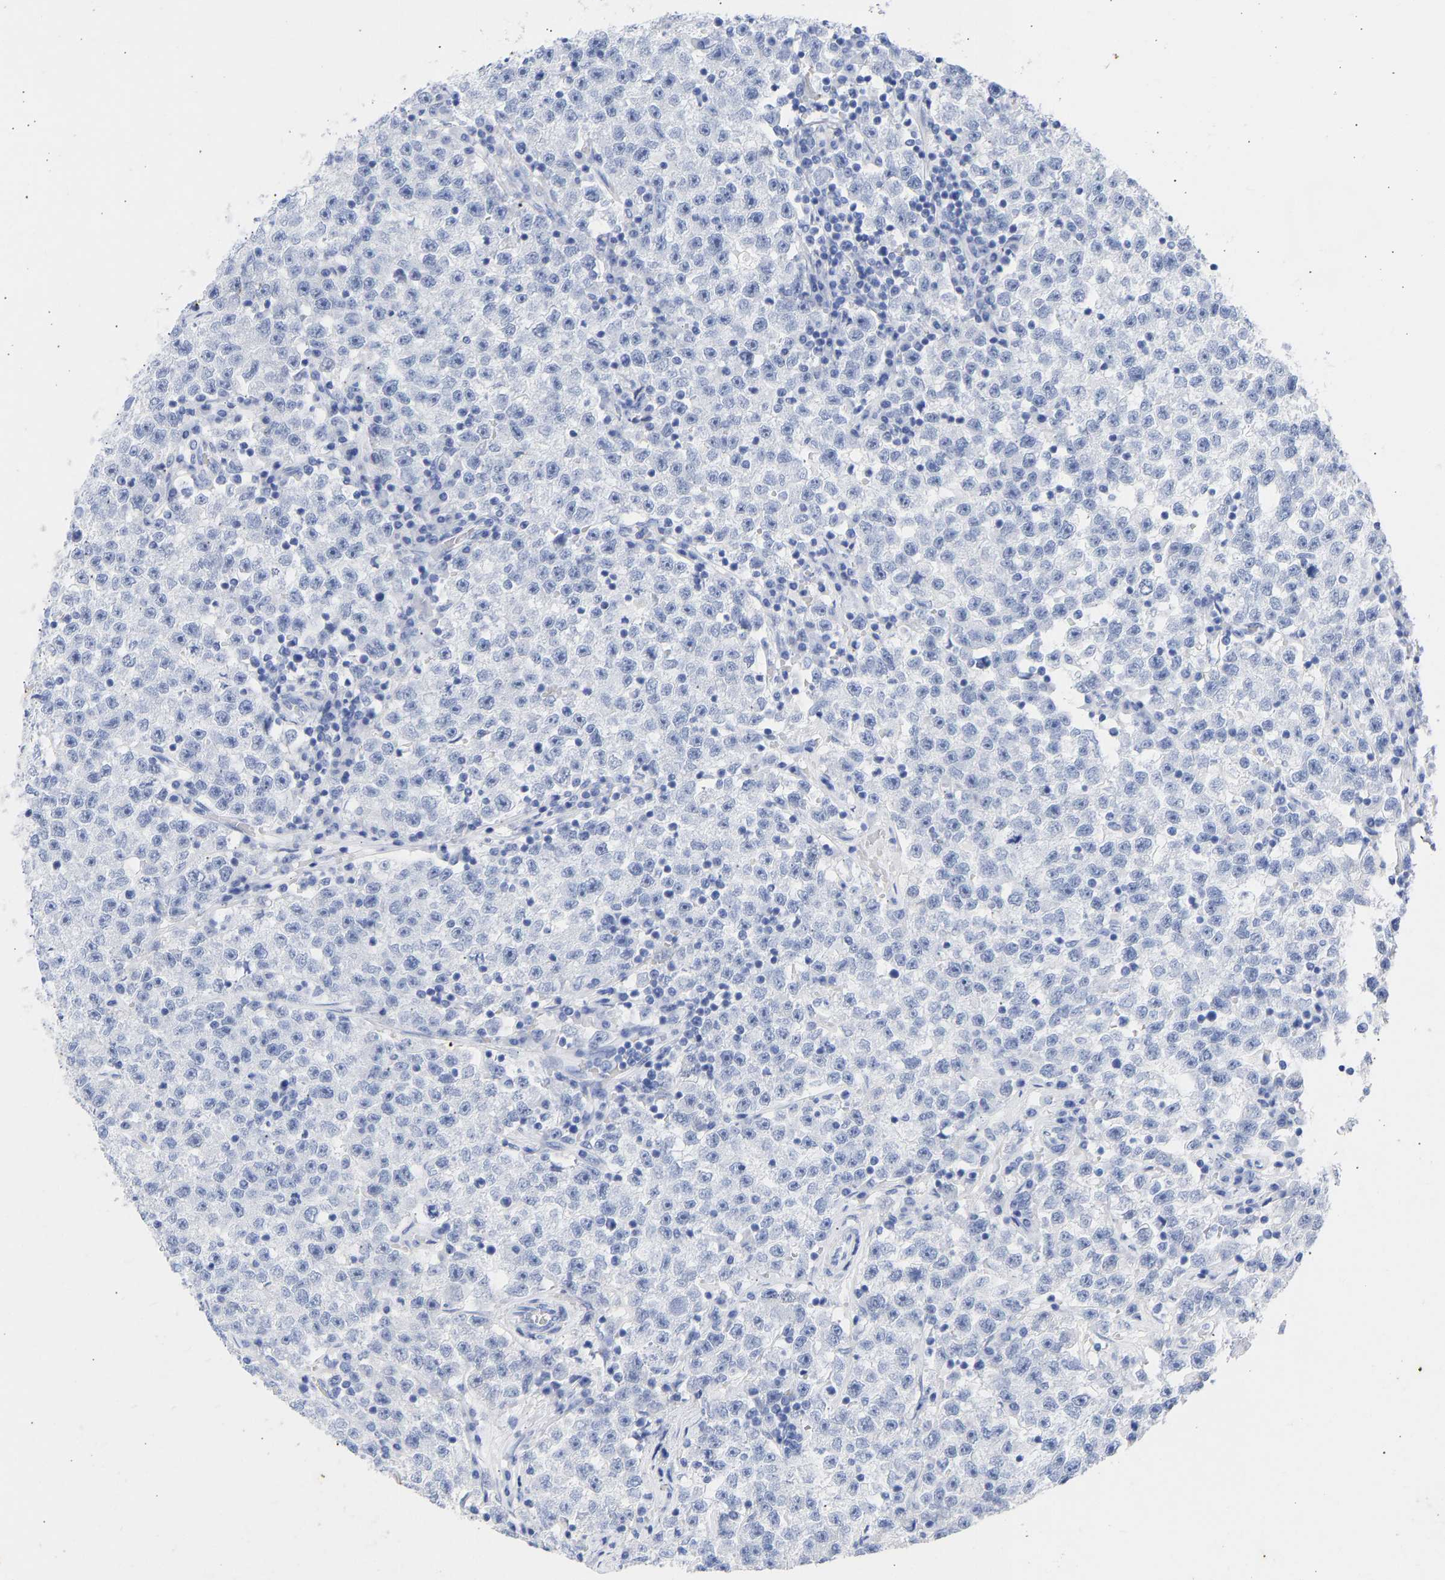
{"staining": {"intensity": "negative", "quantity": "none", "location": "none"}, "tissue": "testis cancer", "cell_type": "Tumor cells", "image_type": "cancer", "snomed": [{"axis": "morphology", "description": "Seminoma, NOS"}, {"axis": "topography", "description": "Testis"}], "caption": "High magnification brightfield microscopy of testis cancer stained with DAB (brown) and counterstained with hematoxylin (blue): tumor cells show no significant expression.", "gene": "KRT1", "patient": {"sex": "male", "age": 22}}